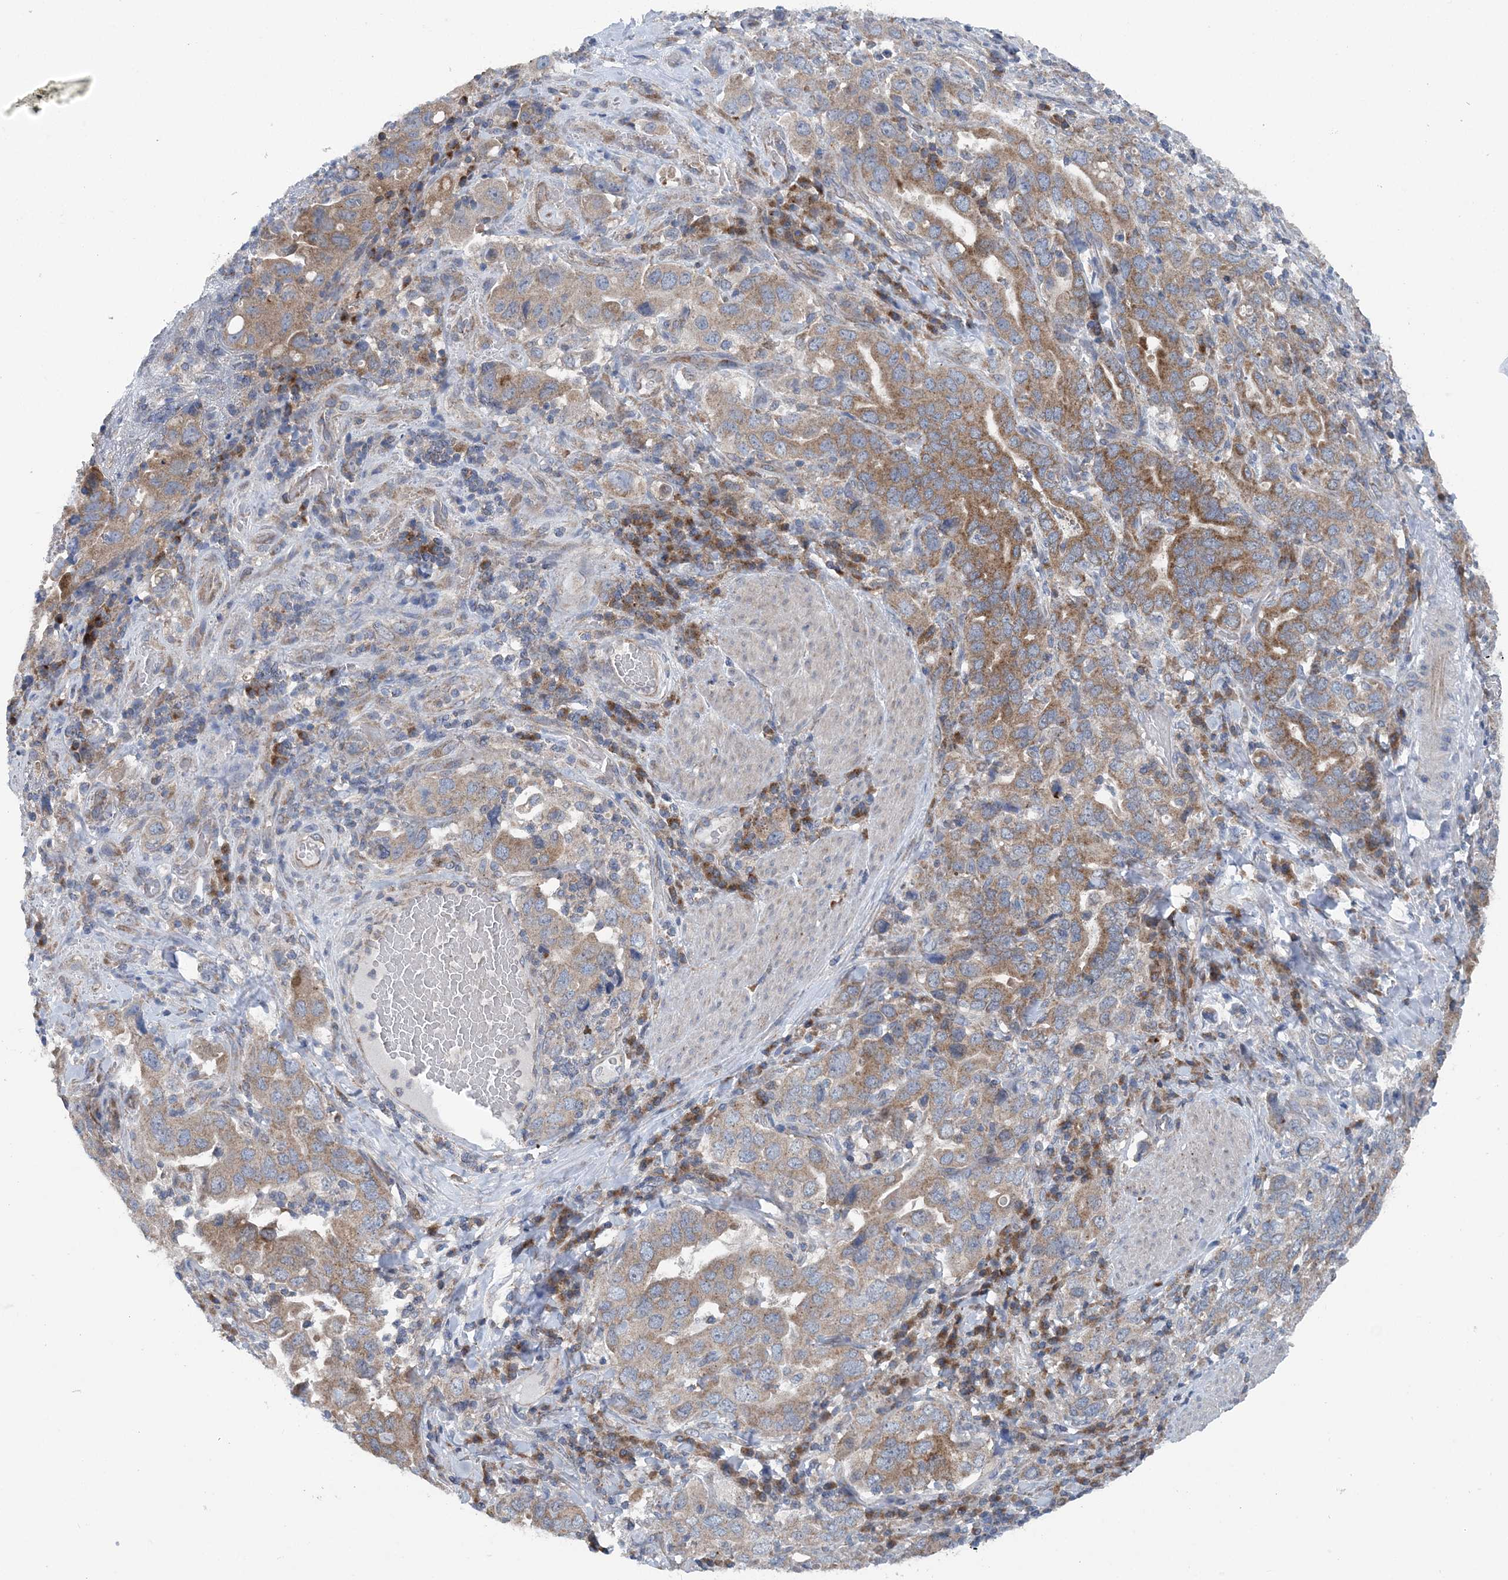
{"staining": {"intensity": "moderate", "quantity": ">75%", "location": "cytoplasmic/membranous"}, "tissue": "stomach cancer", "cell_type": "Tumor cells", "image_type": "cancer", "snomed": [{"axis": "morphology", "description": "Adenocarcinoma, NOS"}, {"axis": "topography", "description": "Stomach, upper"}], "caption": "A photomicrograph of human adenocarcinoma (stomach) stained for a protein exhibits moderate cytoplasmic/membranous brown staining in tumor cells.", "gene": "COPE", "patient": {"sex": "male", "age": 62}}